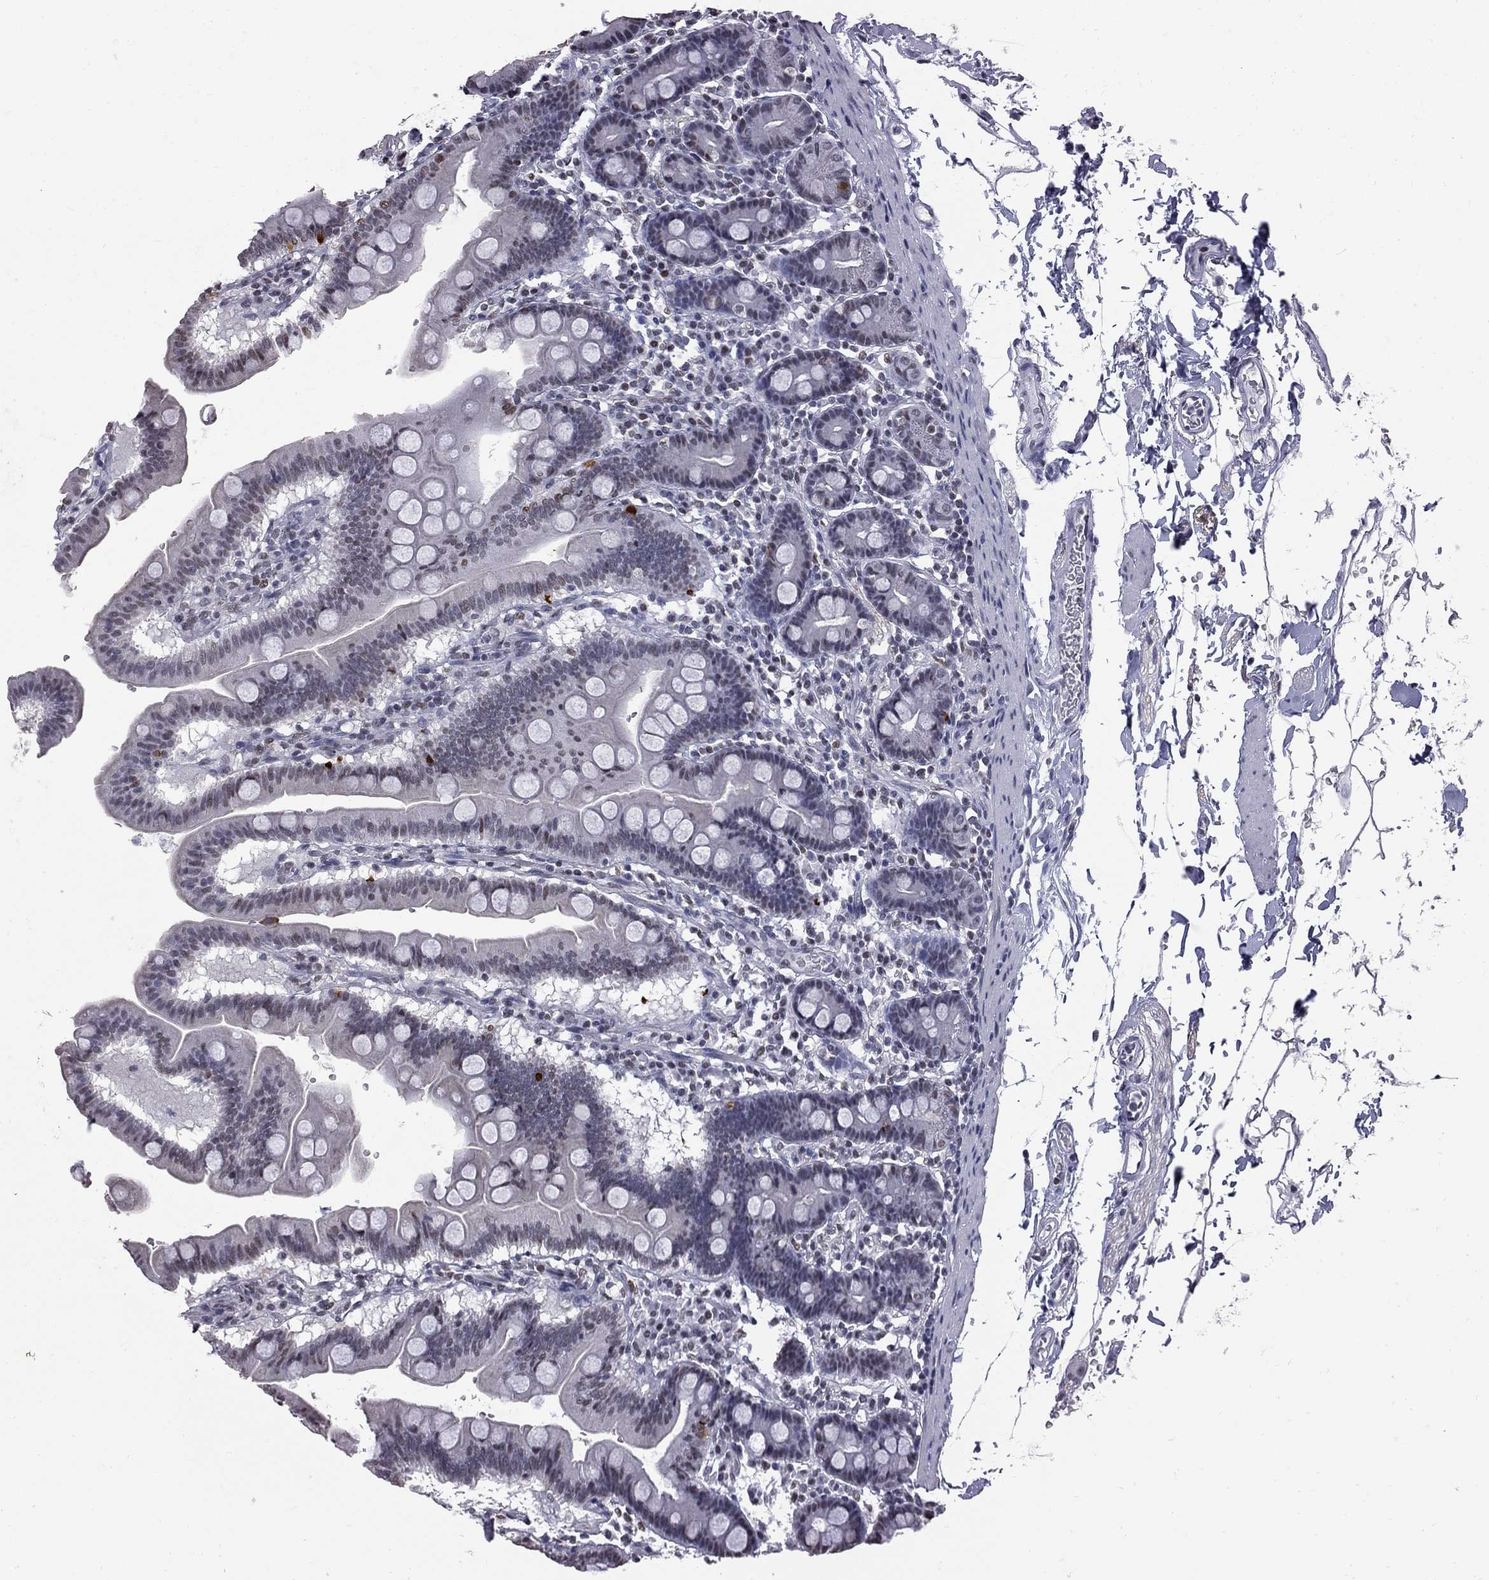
{"staining": {"intensity": "strong", "quantity": "<25%", "location": "nuclear"}, "tissue": "duodenum", "cell_type": "Glandular cells", "image_type": "normal", "snomed": [{"axis": "morphology", "description": "Normal tissue, NOS"}, {"axis": "topography", "description": "Duodenum"}], "caption": "Immunohistochemical staining of normal human duodenum demonstrates strong nuclear protein staining in approximately <25% of glandular cells.", "gene": "ZNF154", "patient": {"sex": "male", "age": 59}}